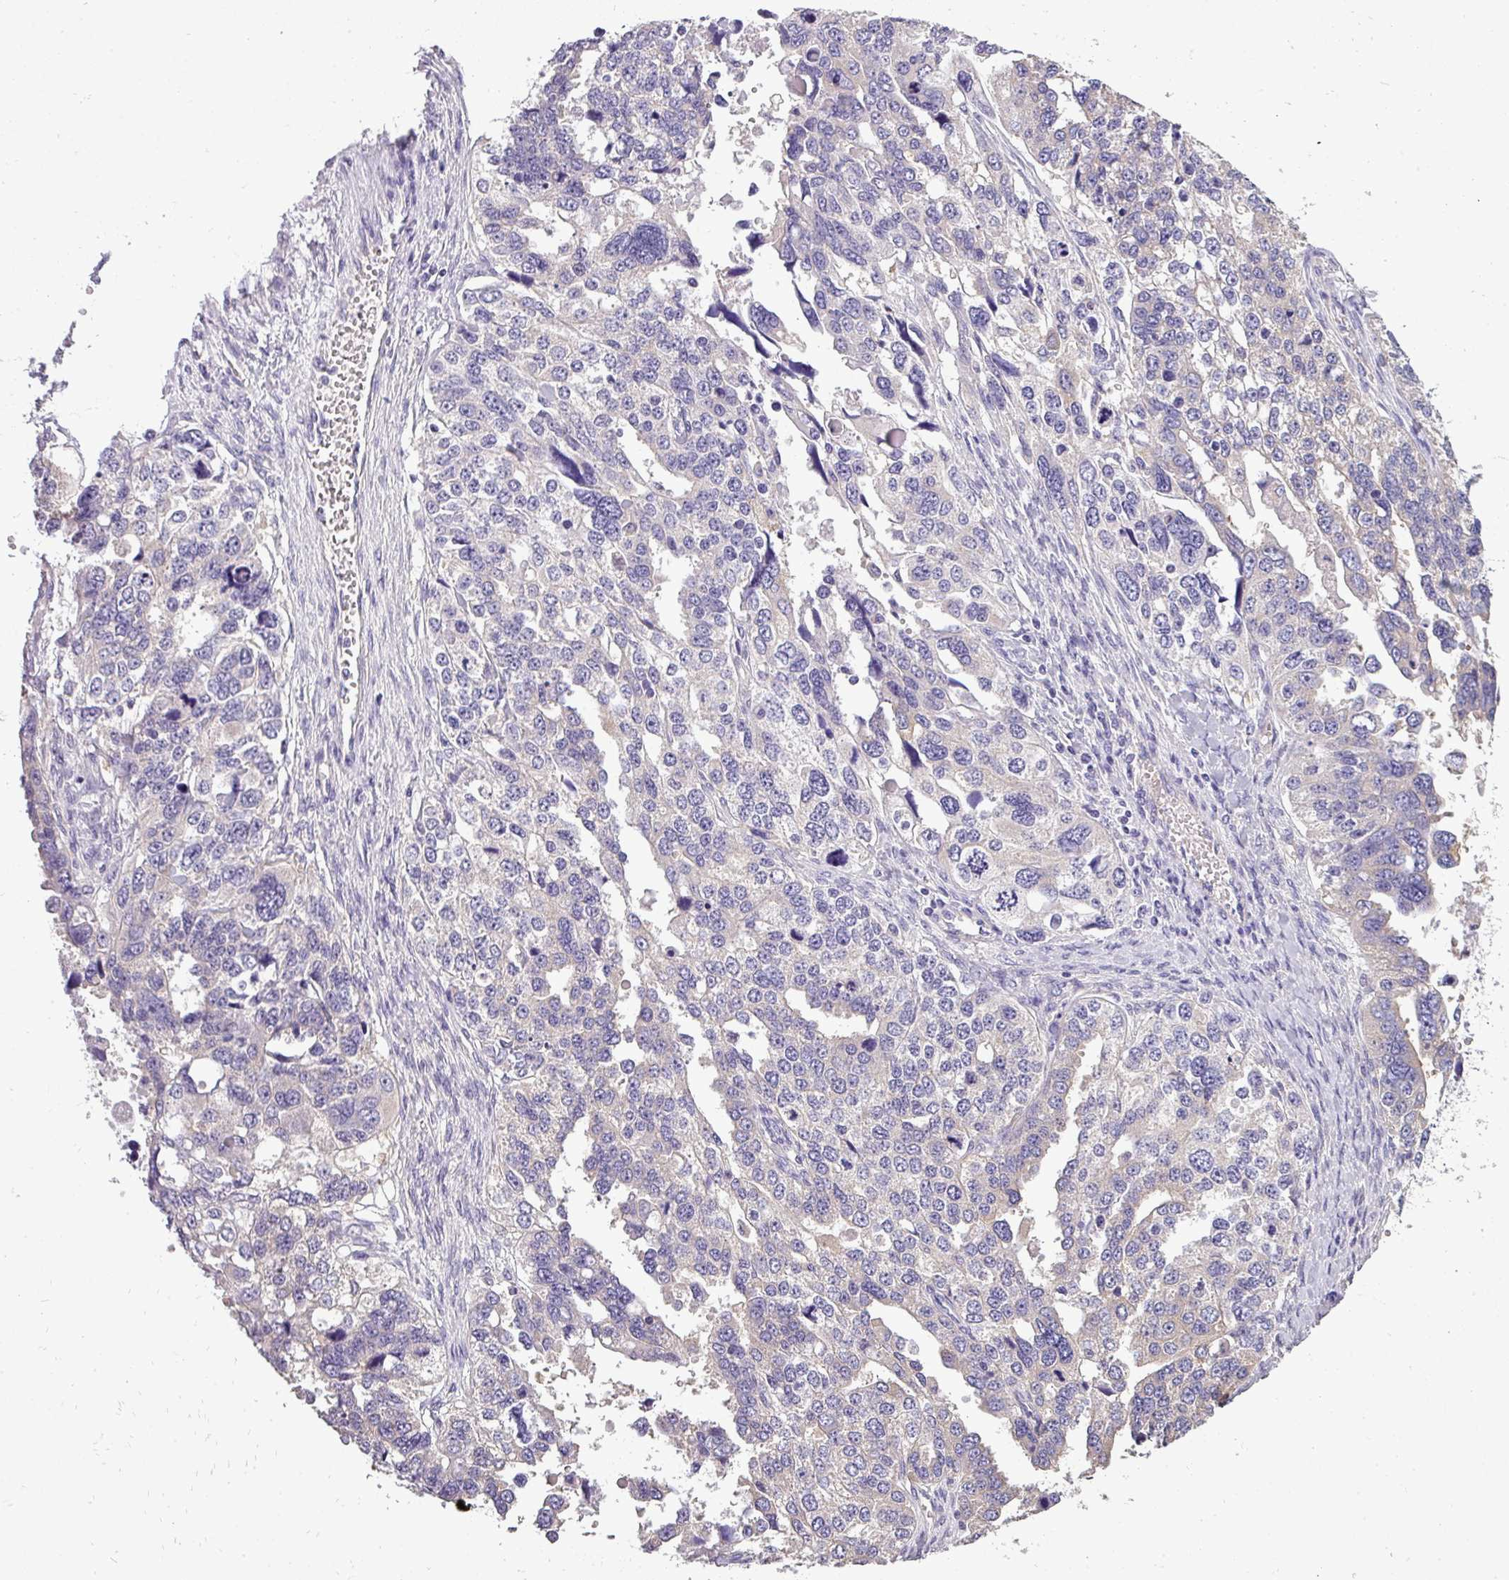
{"staining": {"intensity": "negative", "quantity": "none", "location": "none"}, "tissue": "ovarian cancer", "cell_type": "Tumor cells", "image_type": "cancer", "snomed": [{"axis": "morphology", "description": "Cystadenocarcinoma, serous, NOS"}, {"axis": "topography", "description": "Ovary"}], "caption": "This is an immunohistochemistry photomicrograph of ovarian cancer. There is no expression in tumor cells.", "gene": "DNAAF9", "patient": {"sex": "female", "age": 76}}